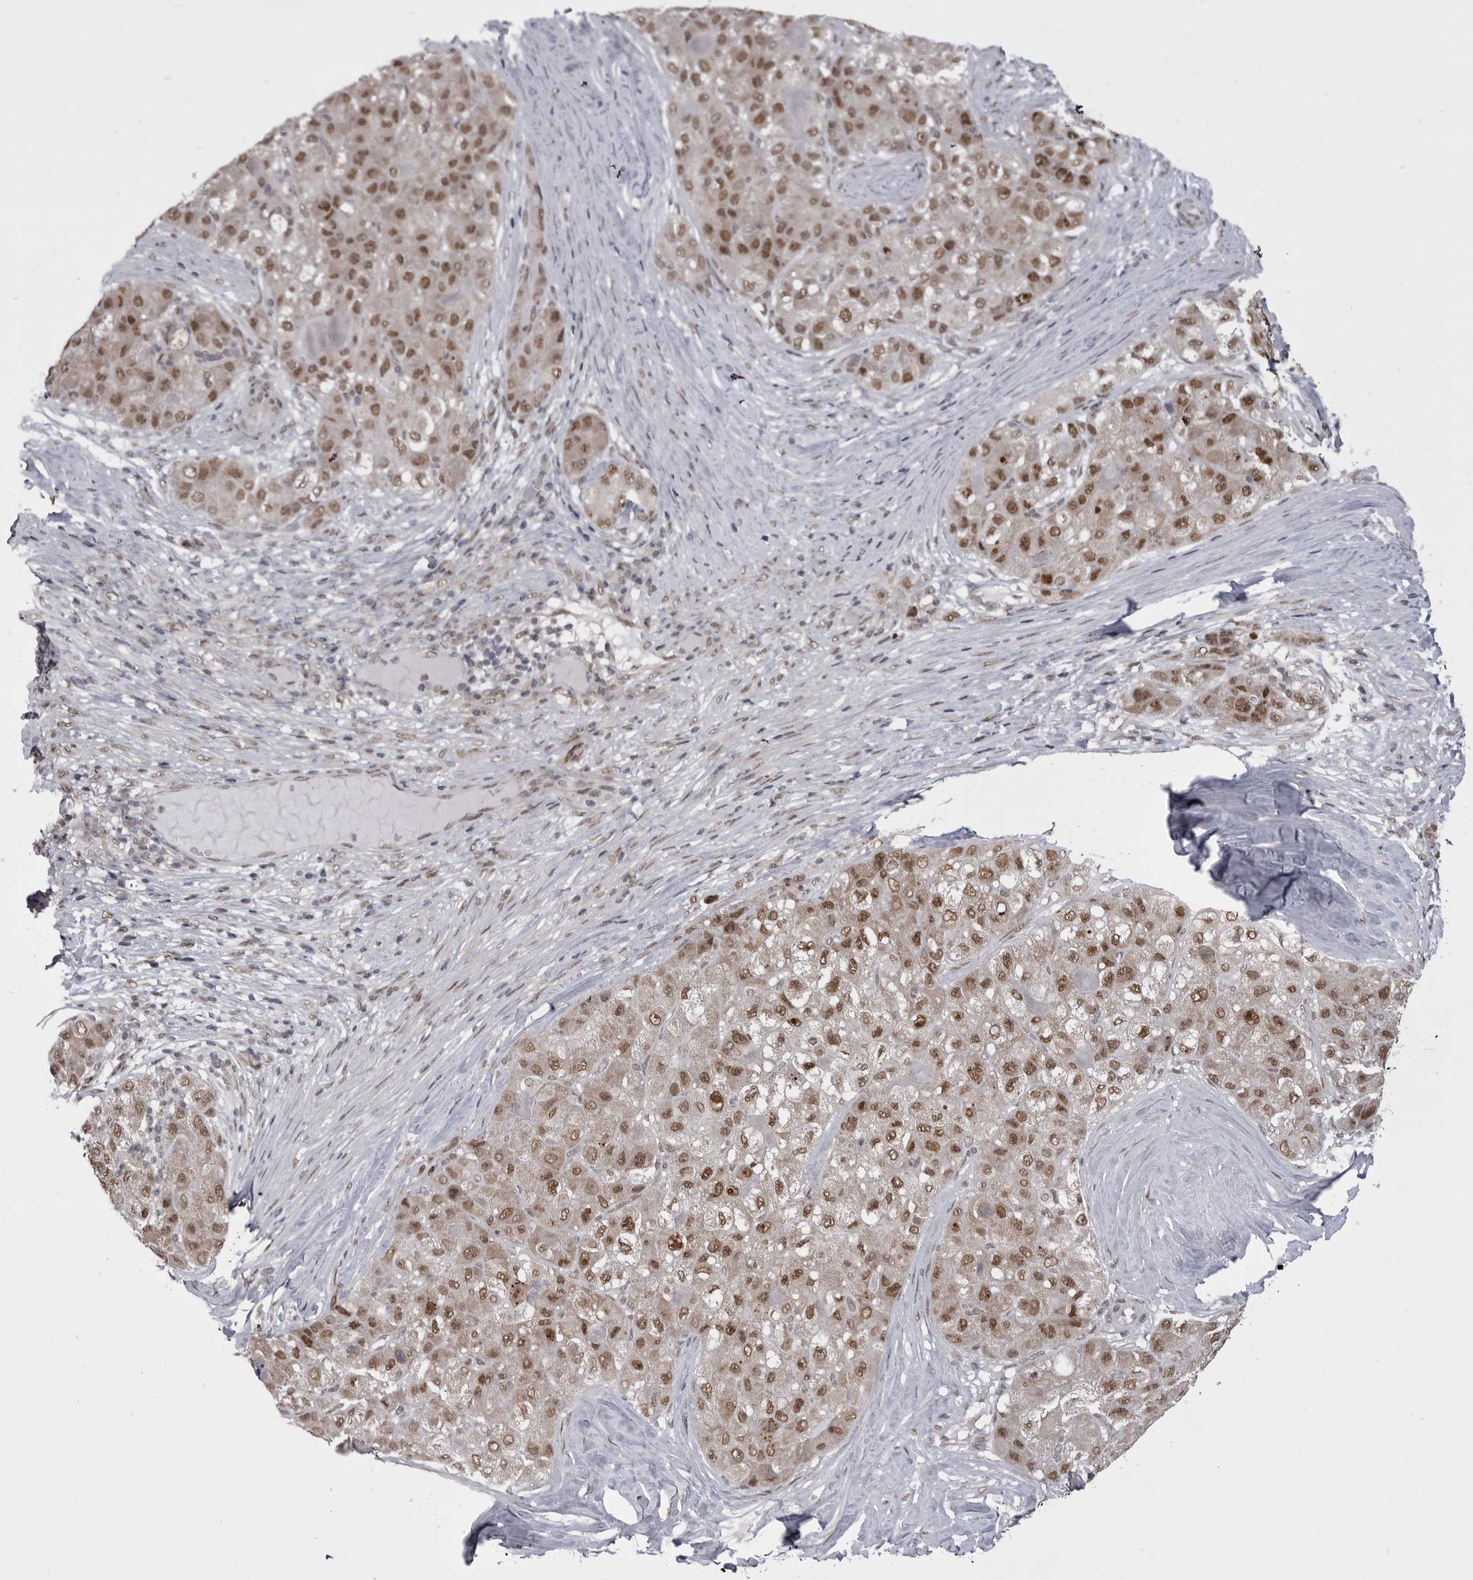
{"staining": {"intensity": "strong", "quantity": ">75%", "location": "nuclear"}, "tissue": "liver cancer", "cell_type": "Tumor cells", "image_type": "cancer", "snomed": [{"axis": "morphology", "description": "Carcinoma, Hepatocellular, NOS"}, {"axis": "topography", "description": "Liver"}], "caption": "Tumor cells reveal strong nuclear positivity in approximately >75% of cells in hepatocellular carcinoma (liver).", "gene": "MEPCE", "patient": {"sex": "male", "age": 80}}